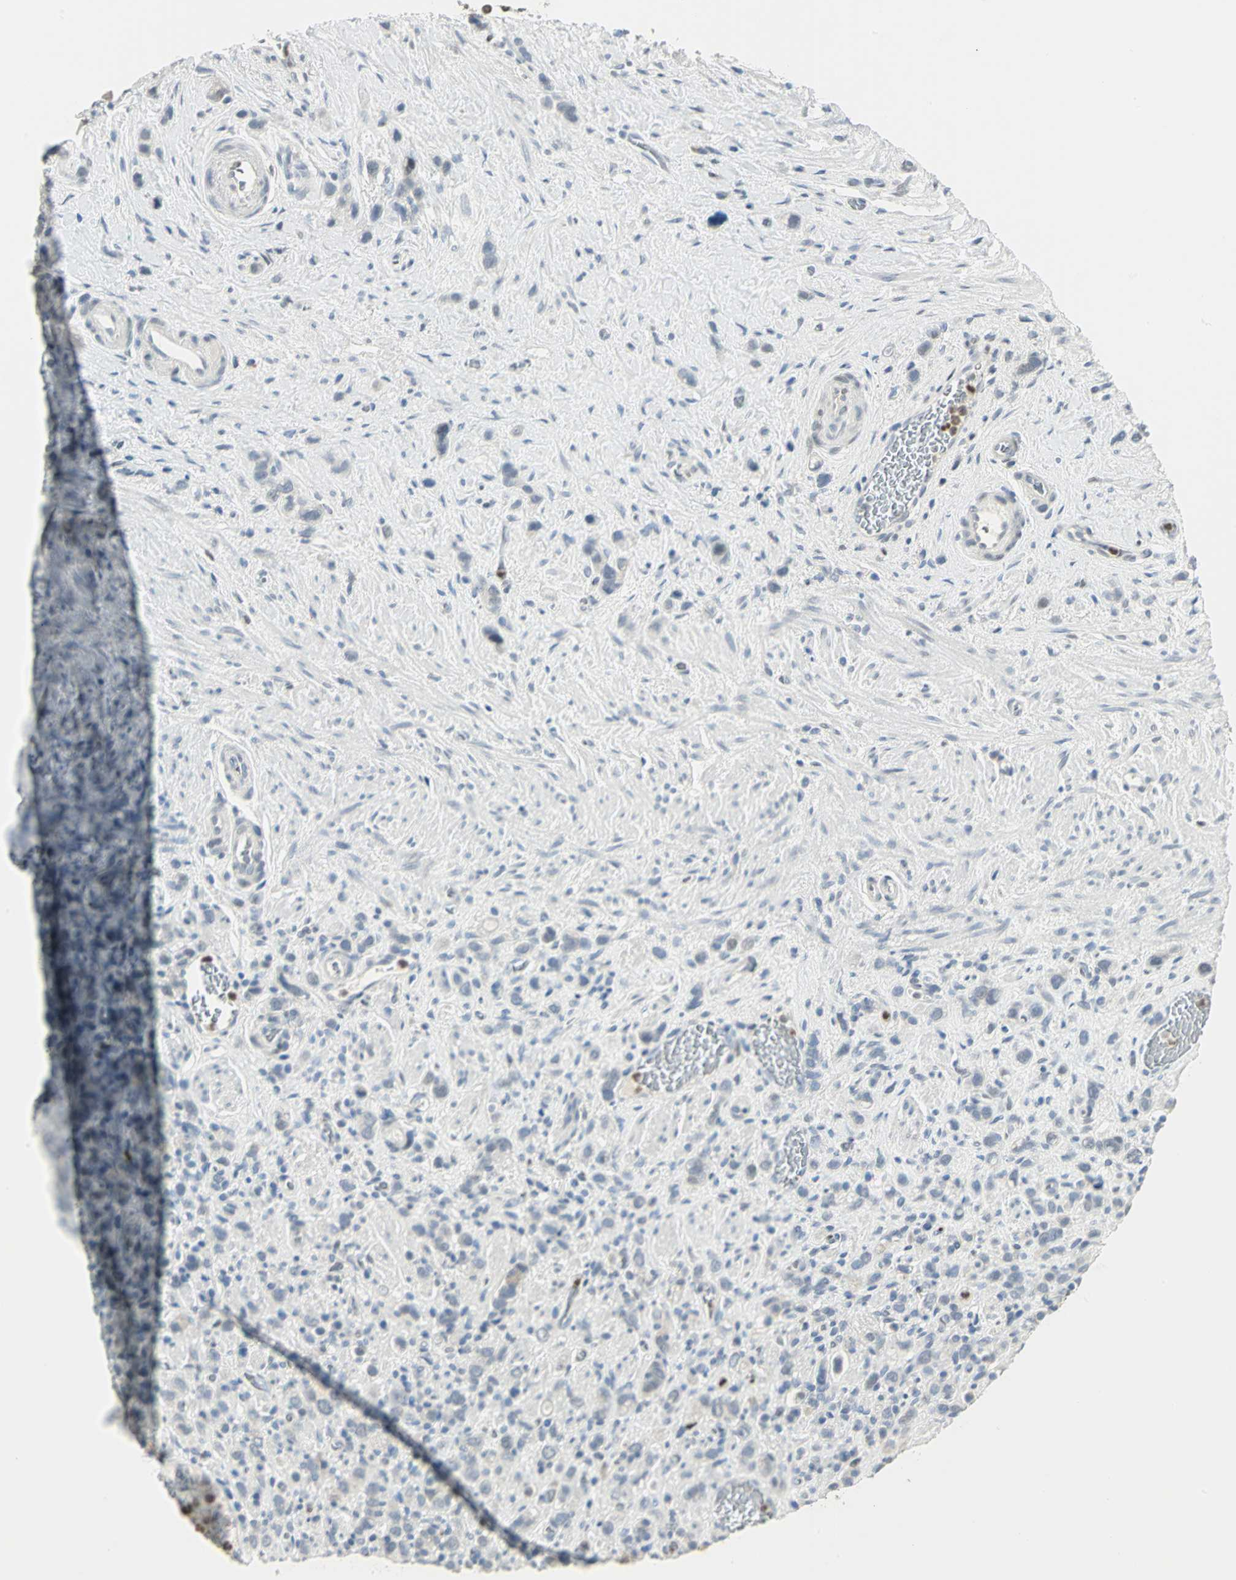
{"staining": {"intensity": "negative", "quantity": "none", "location": "none"}, "tissue": "stomach cancer", "cell_type": "Tumor cells", "image_type": "cancer", "snomed": [{"axis": "morphology", "description": "Normal tissue, NOS"}, {"axis": "morphology", "description": "Adenocarcinoma, NOS"}, {"axis": "morphology", "description": "Adenocarcinoma, High grade"}, {"axis": "topography", "description": "Stomach, upper"}, {"axis": "topography", "description": "Stomach"}], "caption": "Tumor cells show no significant staining in stomach high-grade adenocarcinoma.", "gene": "BCL6", "patient": {"sex": "female", "age": 65}}